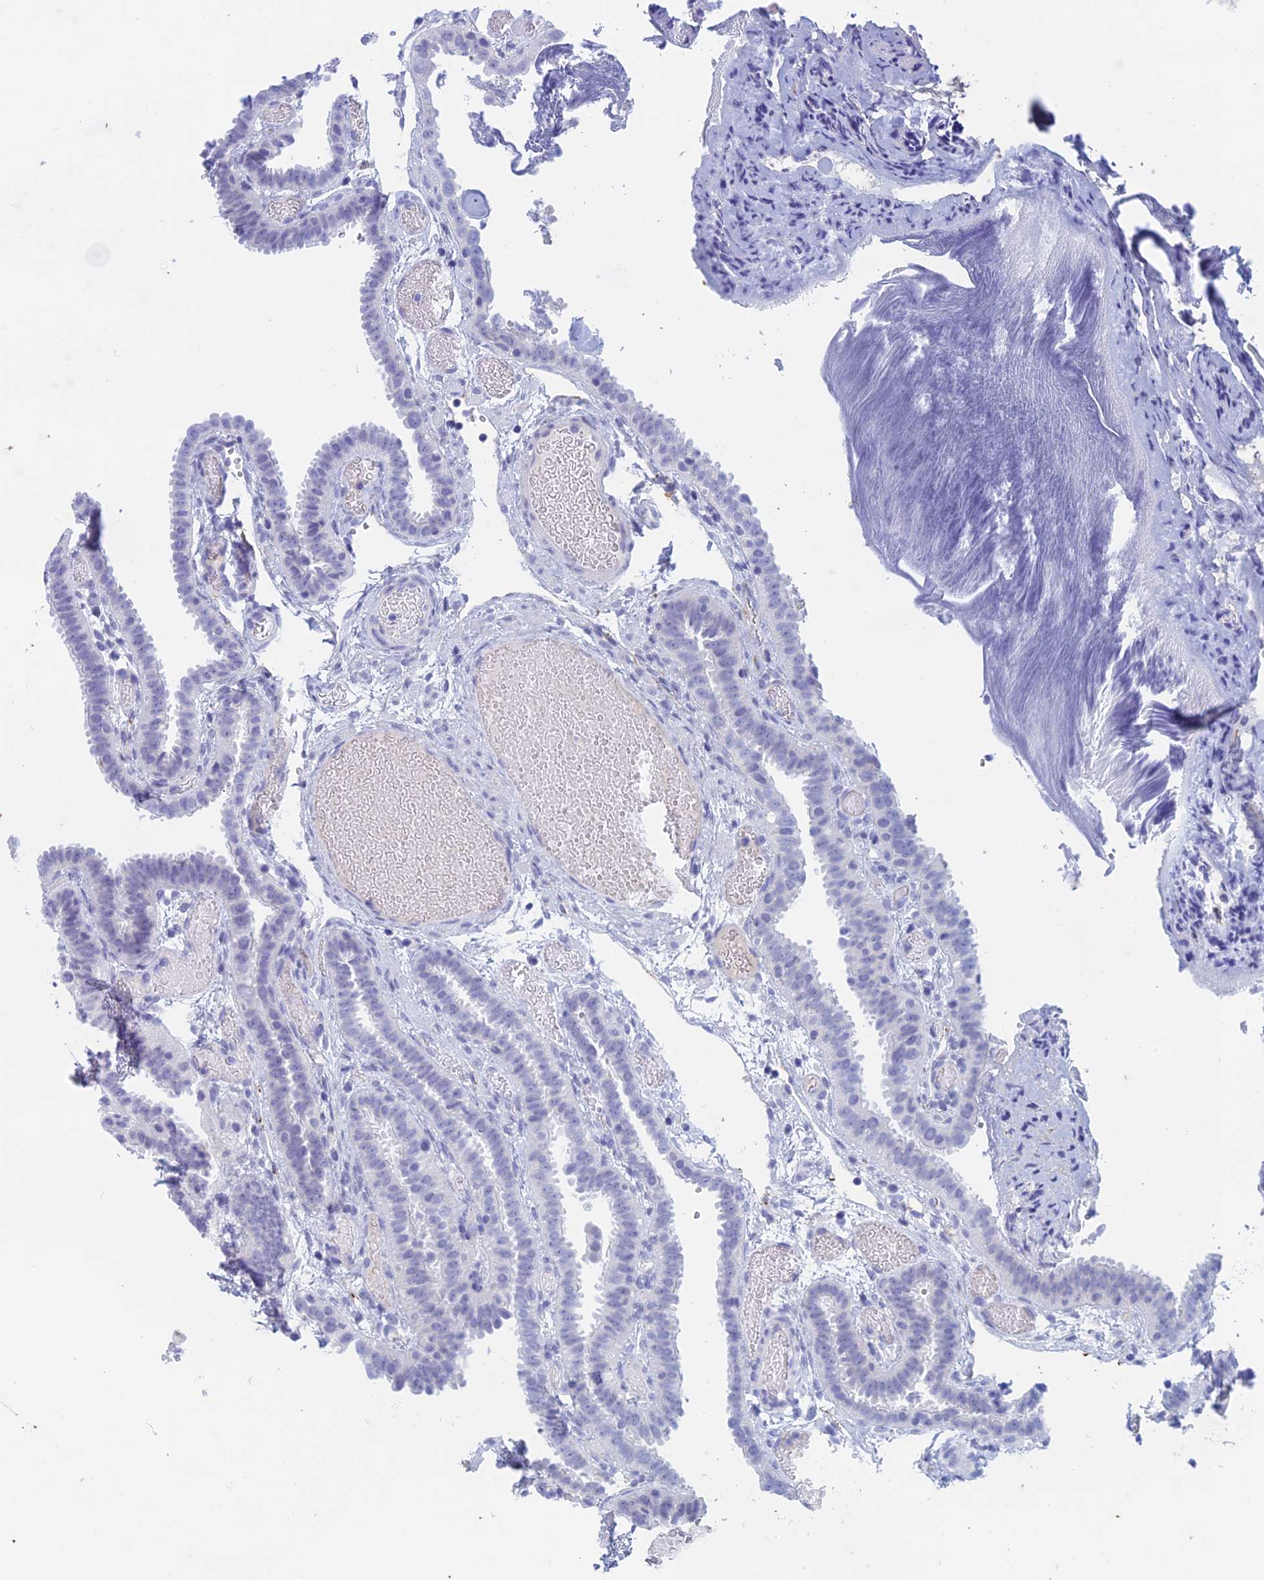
{"staining": {"intensity": "negative", "quantity": "none", "location": "none"}, "tissue": "fallopian tube", "cell_type": "Glandular cells", "image_type": "normal", "snomed": [{"axis": "morphology", "description": "Normal tissue, NOS"}, {"axis": "topography", "description": "Fallopian tube"}], "caption": "Glandular cells show no significant protein expression in normal fallopian tube.", "gene": "TMEM161B", "patient": {"sex": "female", "age": 37}}